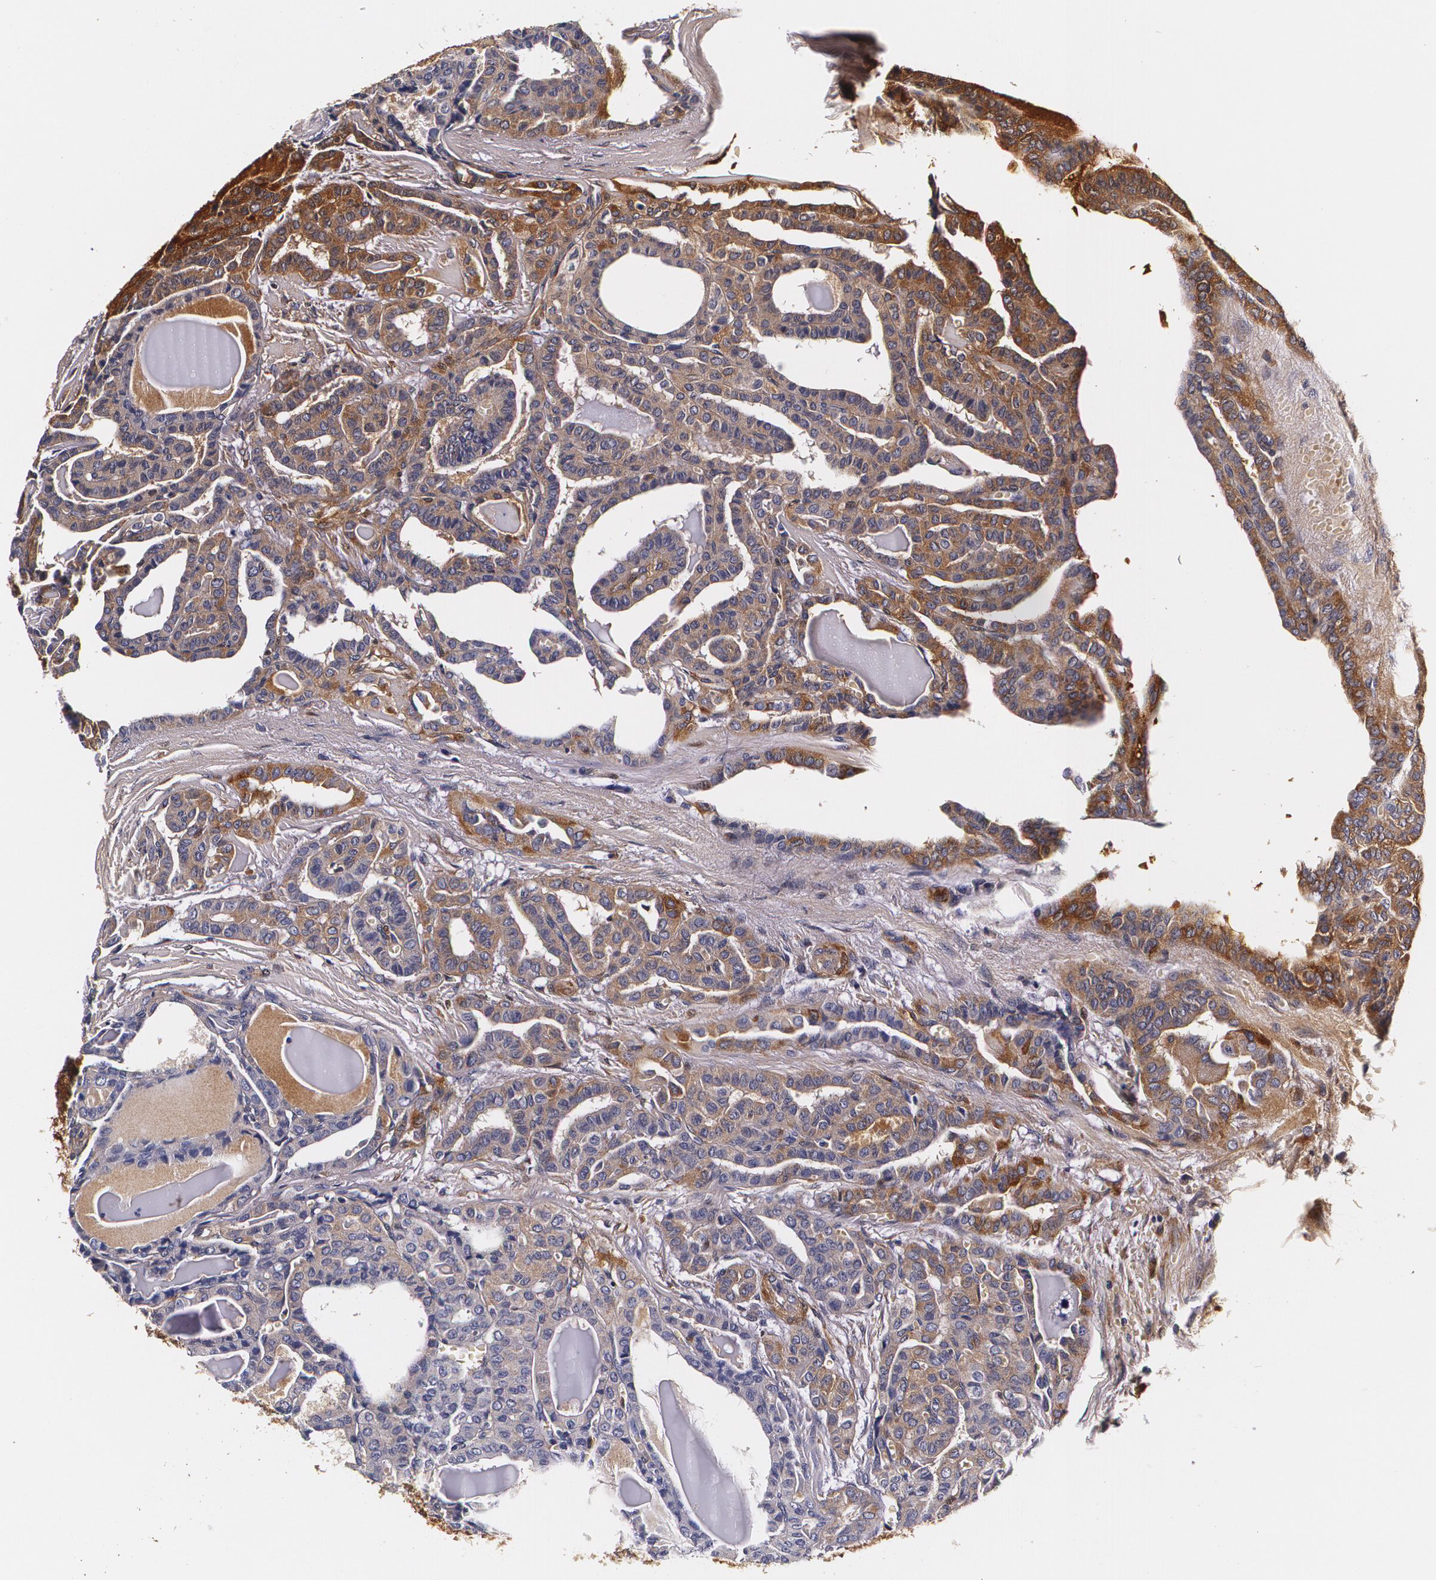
{"staining": {"intensity": "moderate", "quantity": ">75%", "location": "cytoplasmic/membranous"}, "tissue": "thyroid cancer", "cell_type": "Tumor cells", "image_type": "cancer", "snomed": [{"axis": "morphology", "description": "Carcinoma, NOS"}, {"axis": "topography", "description": "Thyroid gland"}], "caption": "DAB immunohistochemical staining of thyroid carcinoma shows moderate cytoplasmic/membranous protein staining in approximately >75% of tumor cells.", "gene": "TTR", "patient": {"sex": "female", "age": 91}}